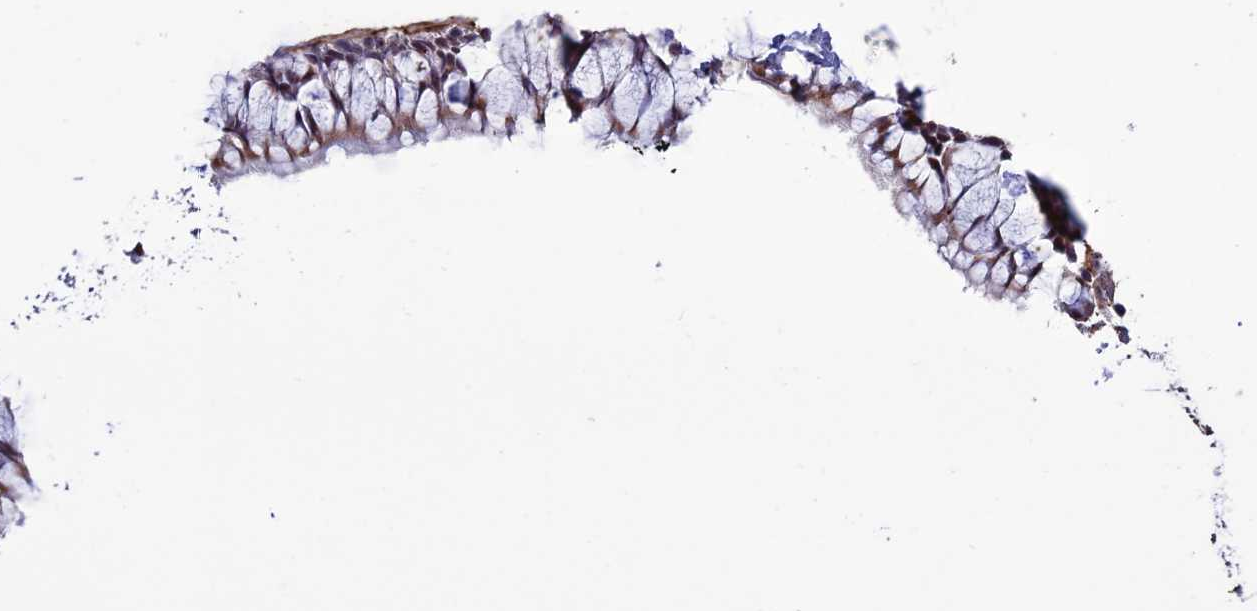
{"staining": {"intensity": "moderate", "quantity": "<25%", "location": "cytoplasmic/membranous,nuclear"}, "tissue": "nasopharynx", "cell_type": "Respiratory epithelial cells", "image_type": "normal", "snomed": [{"axis": "morphology", "description": "Normal tissue, NOS"}, {"axis": "morphology", "description": "Inflammation, NOS"}, {"axis": "morphology", "description": "Malignant melanoma, Metastatic site"}, {"axis": "topography", "description": "Nasopharynx"}], "caption": "IHC micrograph of normal human nasopharynx stained for a protein (brown), which exhibits low levels of moderate cytoplasmic/membranous,nuclear expression in approximately <25% of respiratory epithelial cells.", "gene": "COL6A6", "patient": {"sex": "male", "age": 70}}